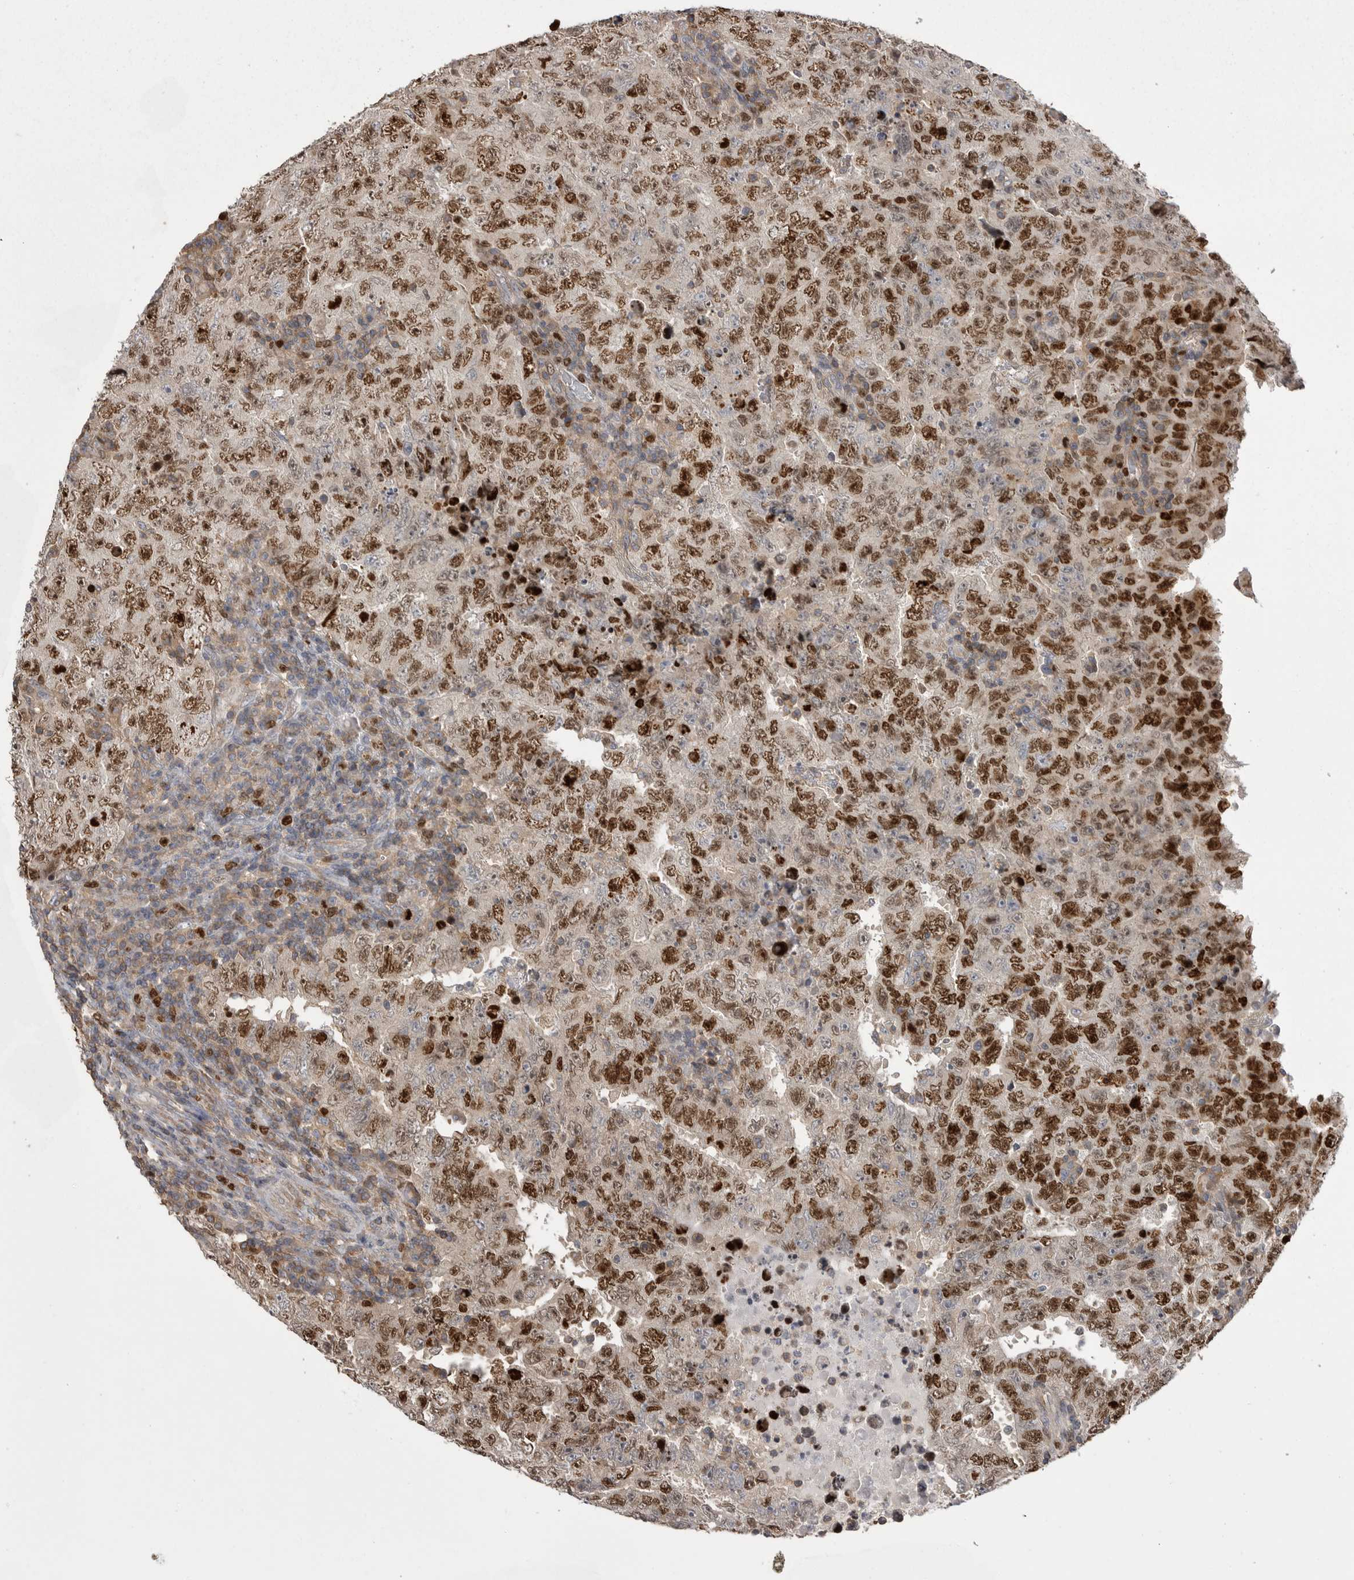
{"staining": {"intensity": "strong", "quantity": ">75%", "location": "nuclear"}, "tissue": "testis cancer", "cell_type": "Tumor cells", "image_type": "cancer", "snomed": [{"axis": "morphology", "description": "Carcinoma, Embryonal, NOS"}, {"axis": "topography", "description": "Testis"}], "caption": "The histopathology image reveals immunohistochemical staining of embryonal carcinoma (testis). There is strong nuclear positivity is present in about >75% of tumor cells.", "gene": "TOP2A", "patient": {"sex": "male", "age": 26}}